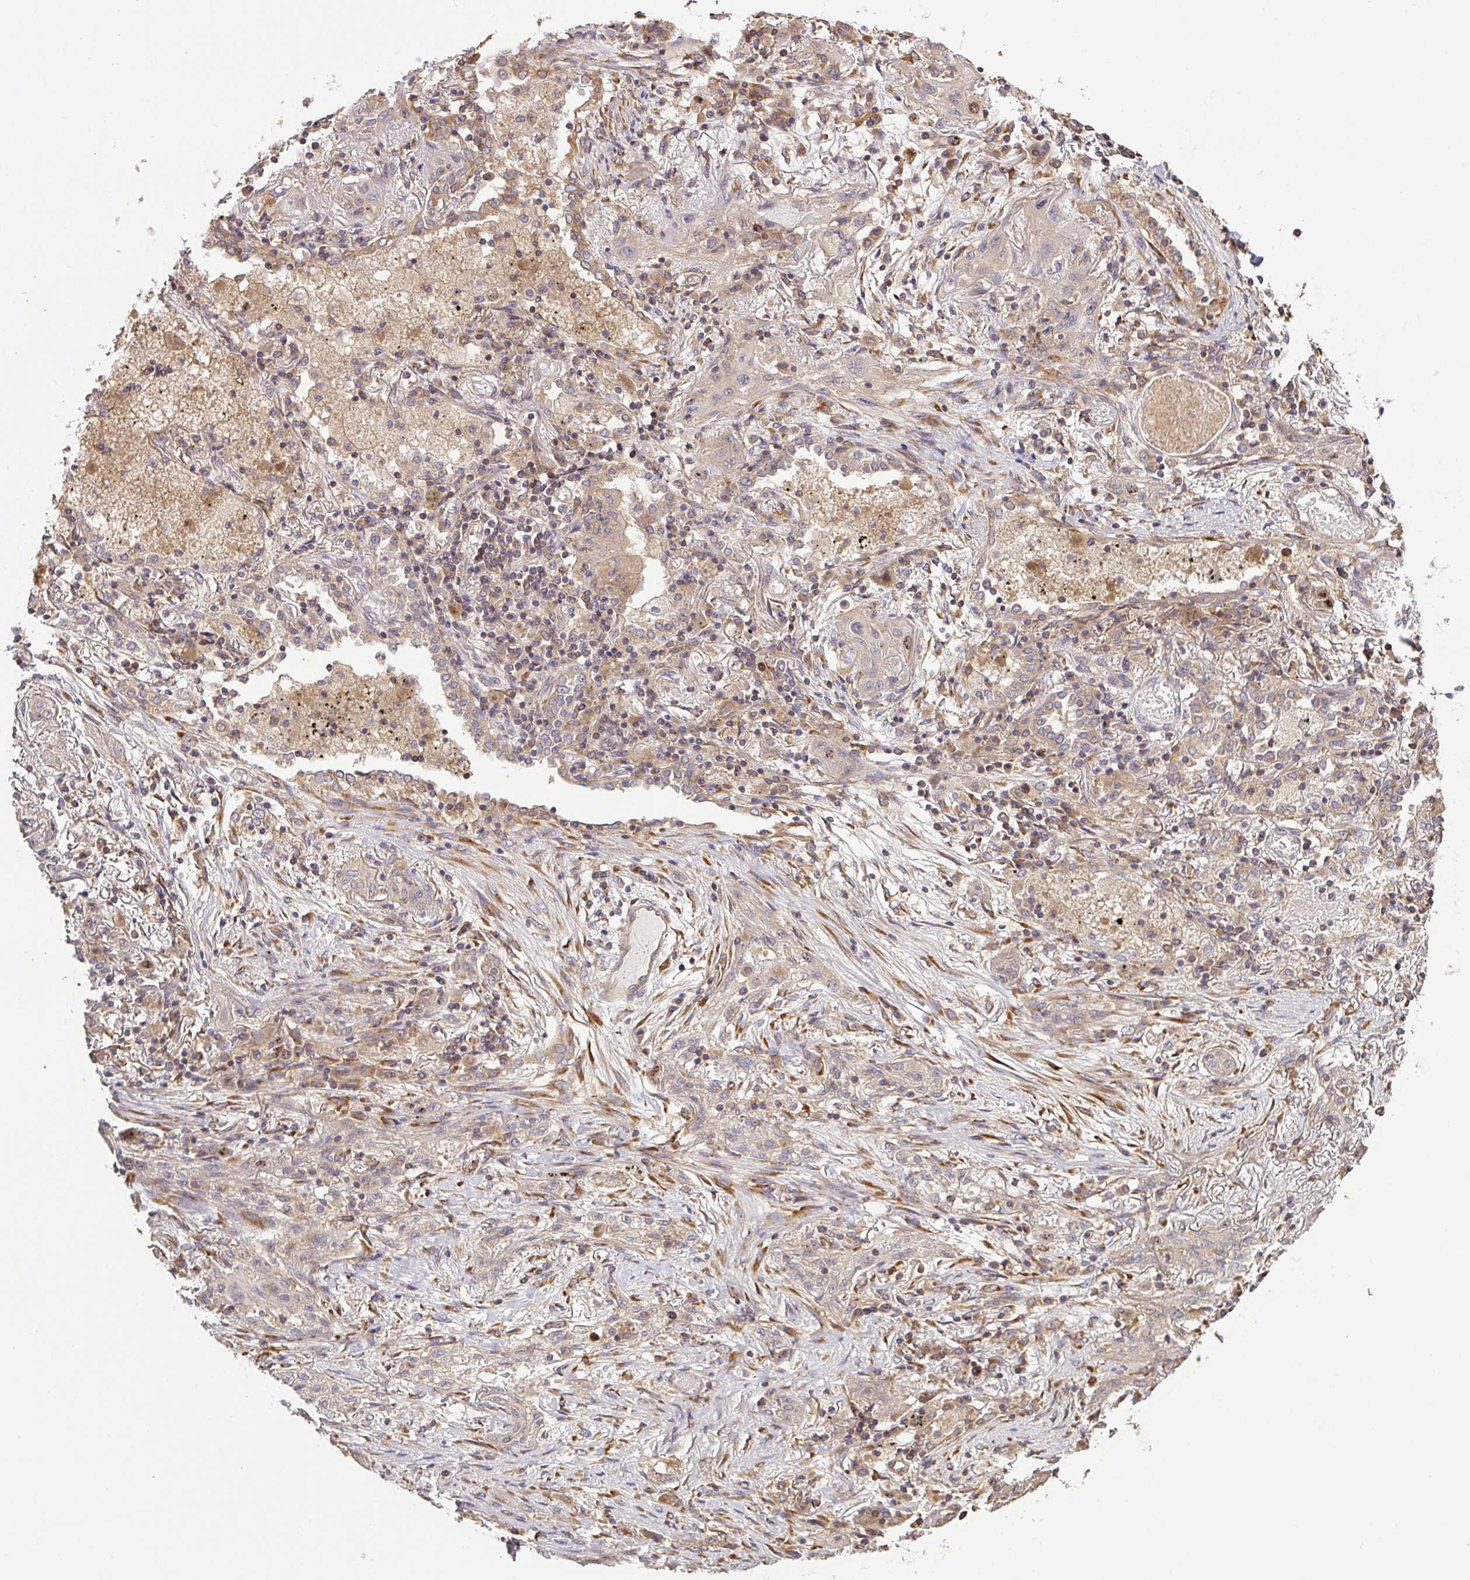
{"staining": {"intensity": "weak", "quantity": "<25%", "location": "cytoplasmic/membranous"}, "tissue": "lung cancer", "cell_type": "Tumor cells", "image_type": "cancer", "snomed": [{"axis": "morphology", "description": "Squamous cell carcinoma, NOS"}, {"axis": "topography", "description": "Lung"}], "caption": "Immunohistochemistry image of neoplastic tissue: human lung squamous cell carcinoma stained with DAB shows no significant protein positivity in tumor cells.", "gene": "VENTX", "patient": {"sex": "female", "age": 47}}